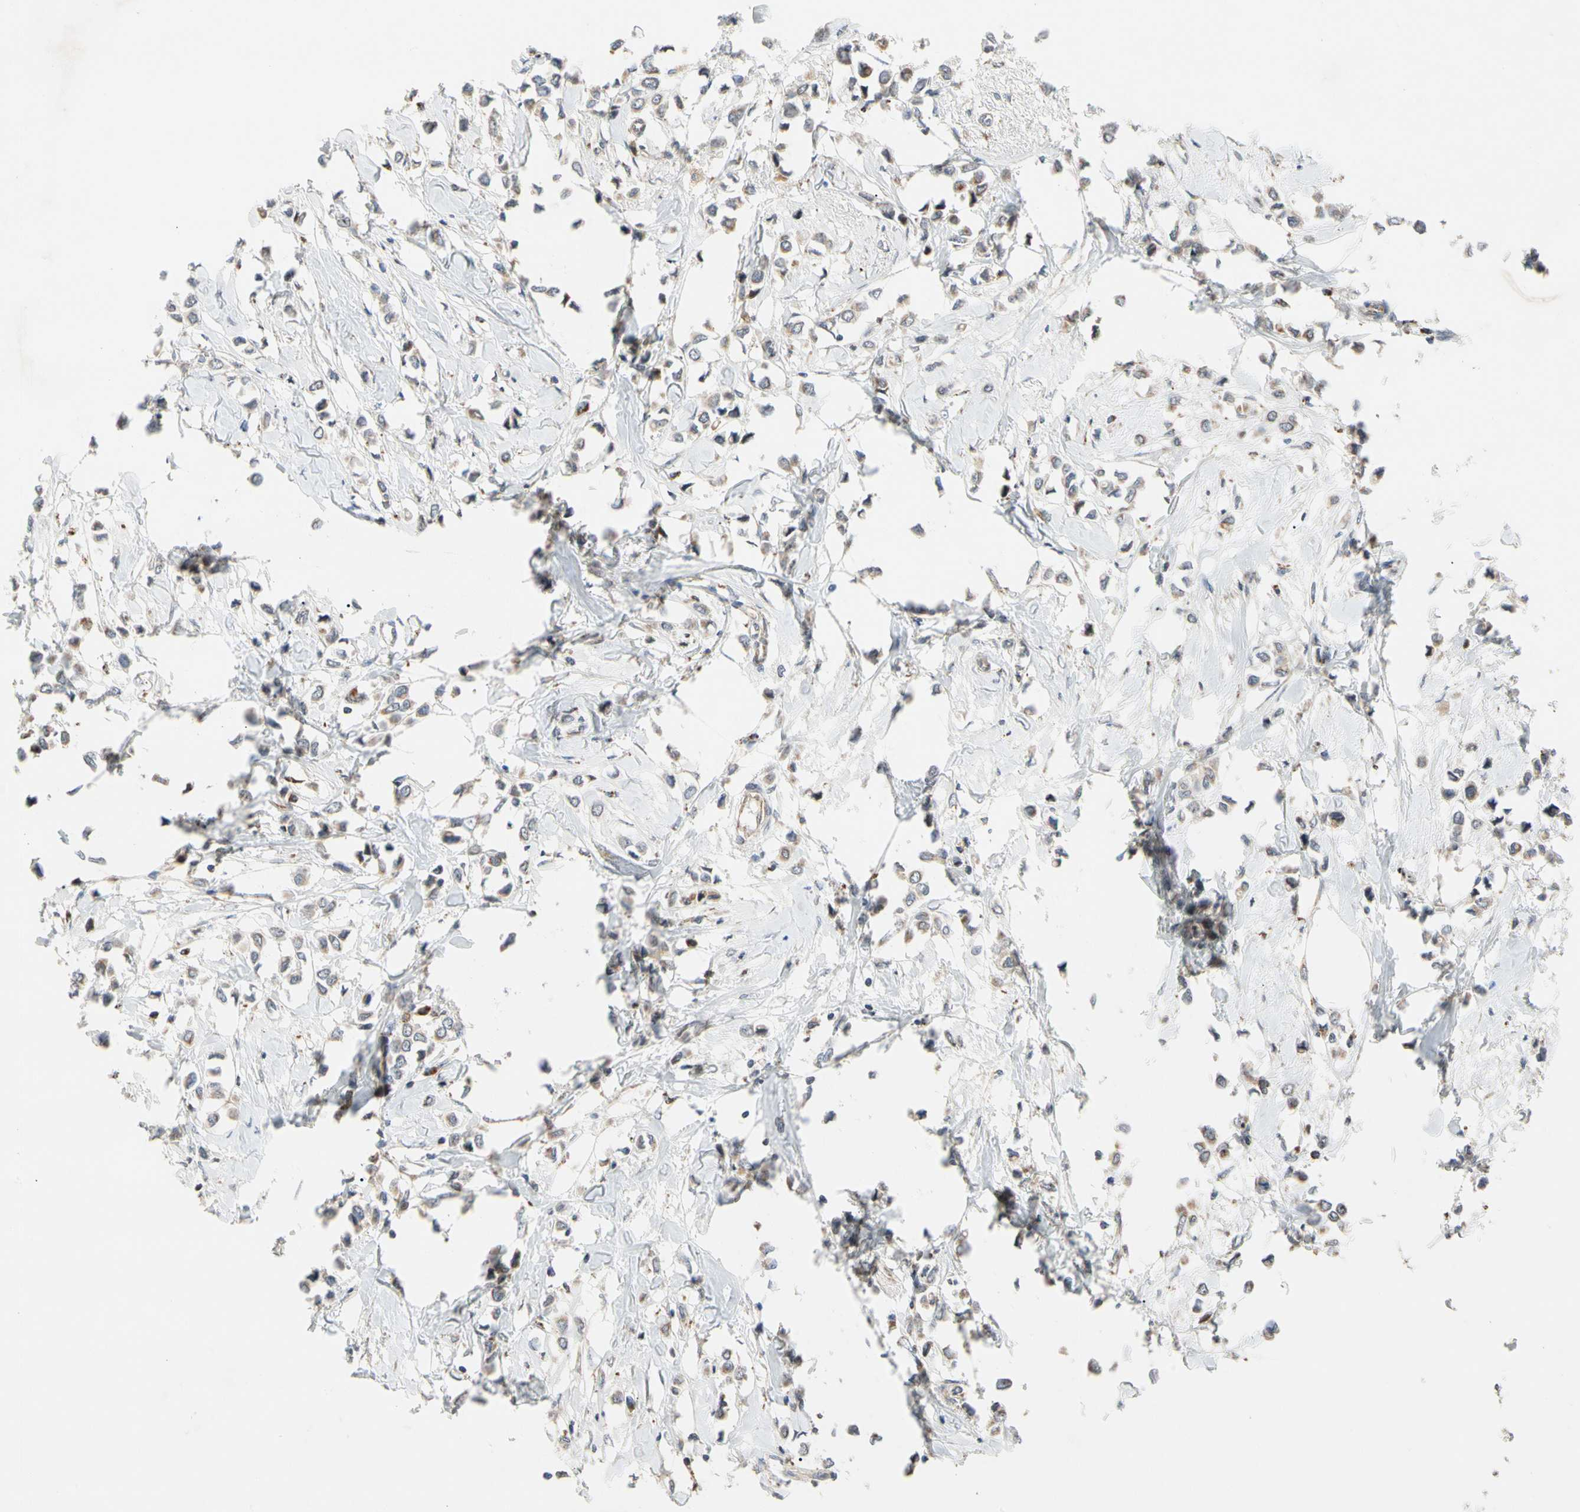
{"staining": {"intensity": "moderate", "quantity": ">75%", "location": "cytoplasmic/membranous"}, "tissue": "breast cancer", "cell_type": "Tumor cells", "image_type": "cancer", "snomed": [{"axis": "morphology", "description": "Lobular carcinoma"}, {"axis": "topography", "description": "Breast"}], "caption": "Immunohistochemistry (IHC) staining of breast cancer, which demonstrates medium levels of moderate cytoplasmic/membranous expression in about >75% of tumor cells indicating moderate cytoplasmic/membranous protein expression. The staining was performed using DAB (brown) for protein detection and nuclei were counterstained in hematoxylin (blue).", "gene": "GPD2", "patient": {"sex": "female", "age": 51}}